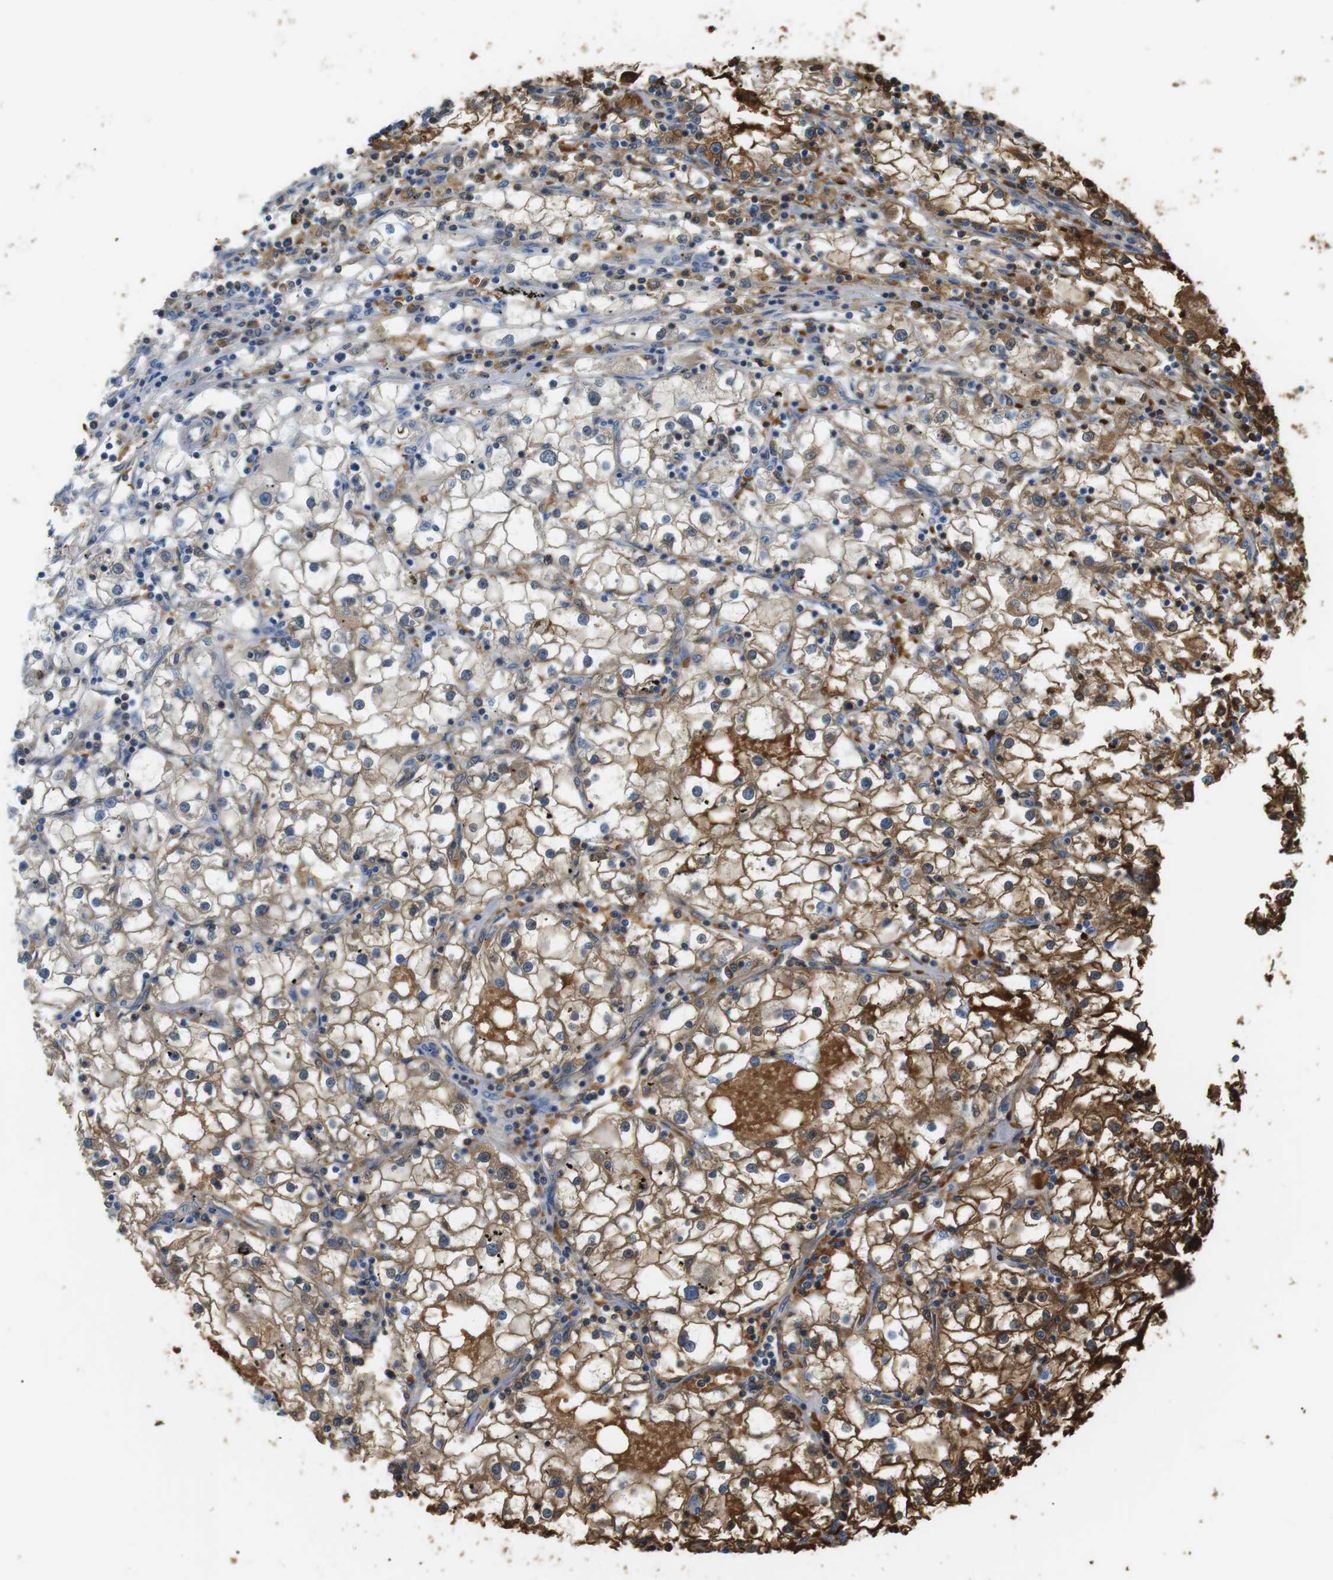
{"staining": {"intensity": "moderate", "quantity": "25%-75%", "location": "cytoplasmic/membranous"}, "tissue": "renal cancer", "cell_type": "Tumor cells", "image_type": "cancer", "snomed": [{"axis": "morphology", "description": "Adenocarcinoma, NOS"}, {"axis": "topography", "description": "Kidney"}], "caption": "Immunohistochemical staining of renal cancer (adenocarcinoma) demonstrates medium levels of moderate cytoplasmic/membranous positivity in about 25%-75% of tumor cells. Nuclei are stained in blue.", "gene": "ADCY10", "patient": {"sex": "male", "age": 56}}